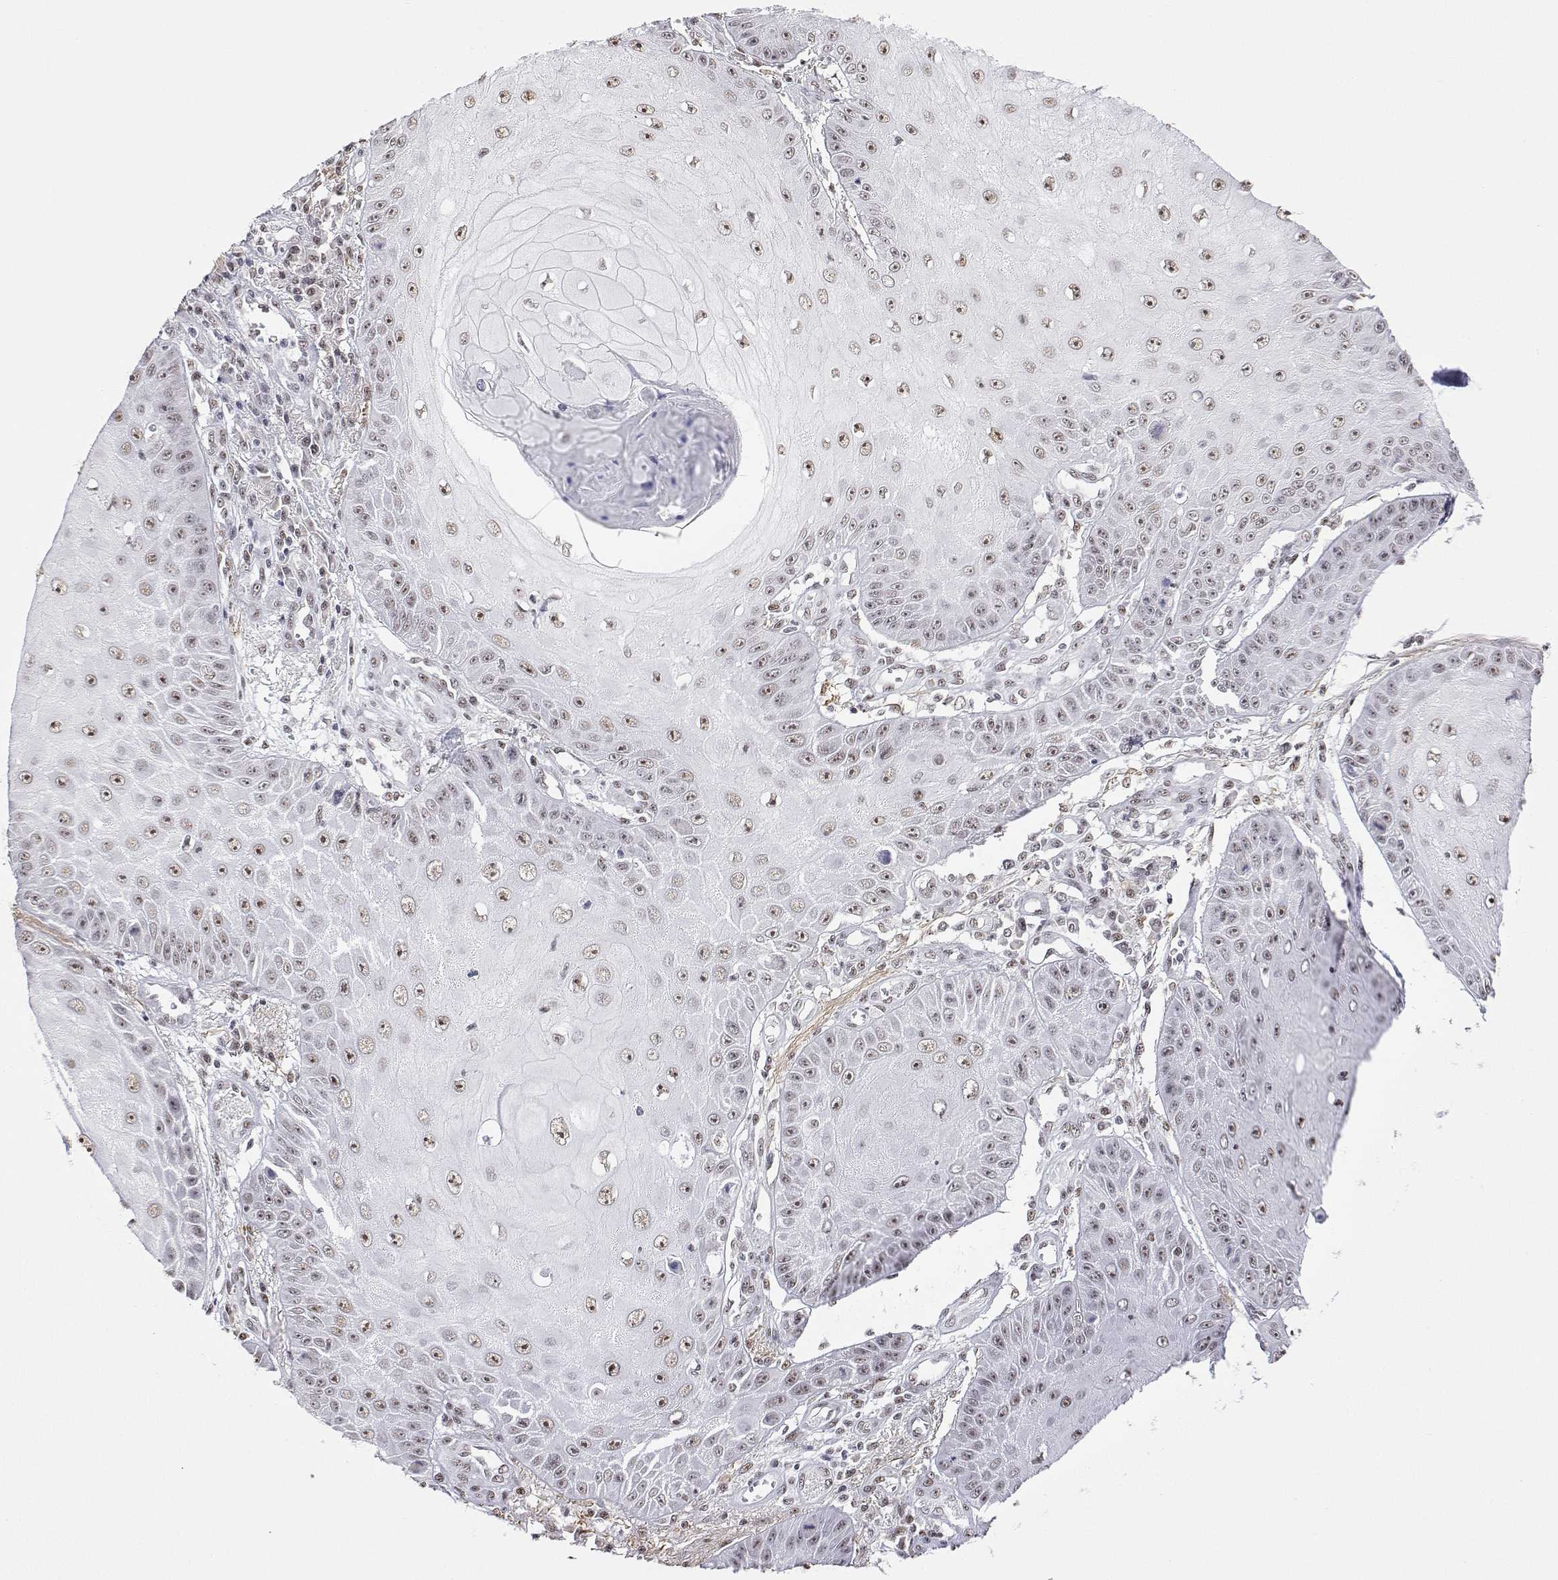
{"staining": {"intensity": "weak", "quantity": ">75%", "location": "nuclear"}, "tissue": "skin cancer", "cell_type": "Tumor cells", "image_type": "cancer", "snomed": [{"axis": "morphology", "description": "Squamous cell carcinoma, NOS"}, {"axis": "topography", "description": "Skin"}], "caption": "Weak nuclear staining for a protein is identified in about >75% of tumor cells of skin cancer (squamous cell carcinoma) using IHC.", "gene": "ADAR", "patient": {"sex": "male", "age": 70}}